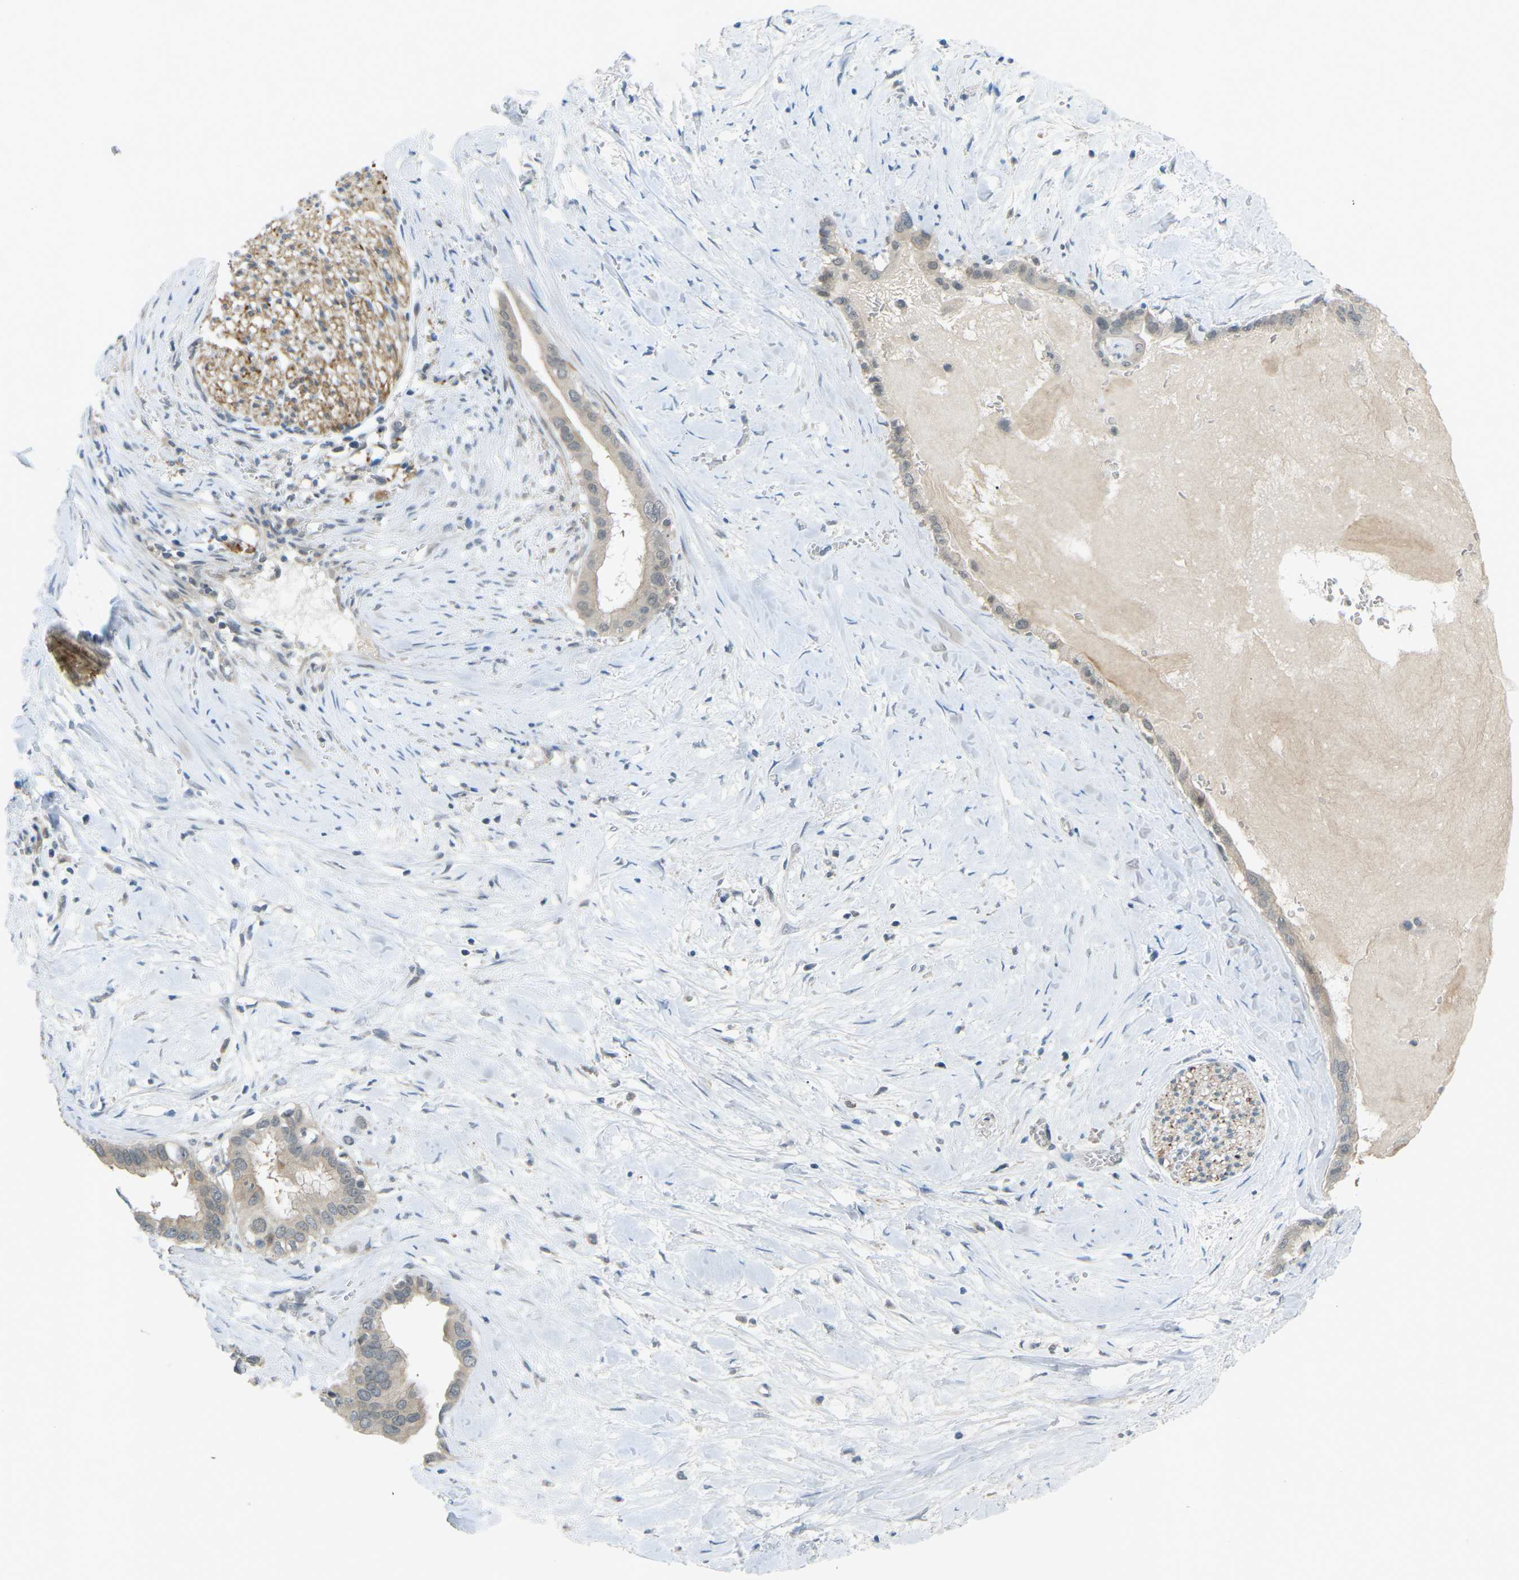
{"staining": {"intensity": "weak", "quantity": ">75%", "location": "cytoplasmic/membranous"}, "tissue": "pancreatic cancer", "cell_type": "Tumor cells", "image_type": "cancer", "snomed": [{"axis": "morphology", "description": "Adenocarcinoma, NOS"}, {"axis": "topography", "description": "Pancreas"}], "caption": "Immunohistochemistry (DAB (3,3'-diaminobenzidine)) staining of human adenocarcinoma (pancreatic) exhibits weak cytoplasmic/membranous protein expression in approximately >75% of tumor cells. The staining was performed using DAB to visualize the protein expression in brown, while the nuclei were stained in blue with hematoxylin (Magnification: 20x).", "gene": "RTN3", "patient": {"sex": "male", "age": 55}}